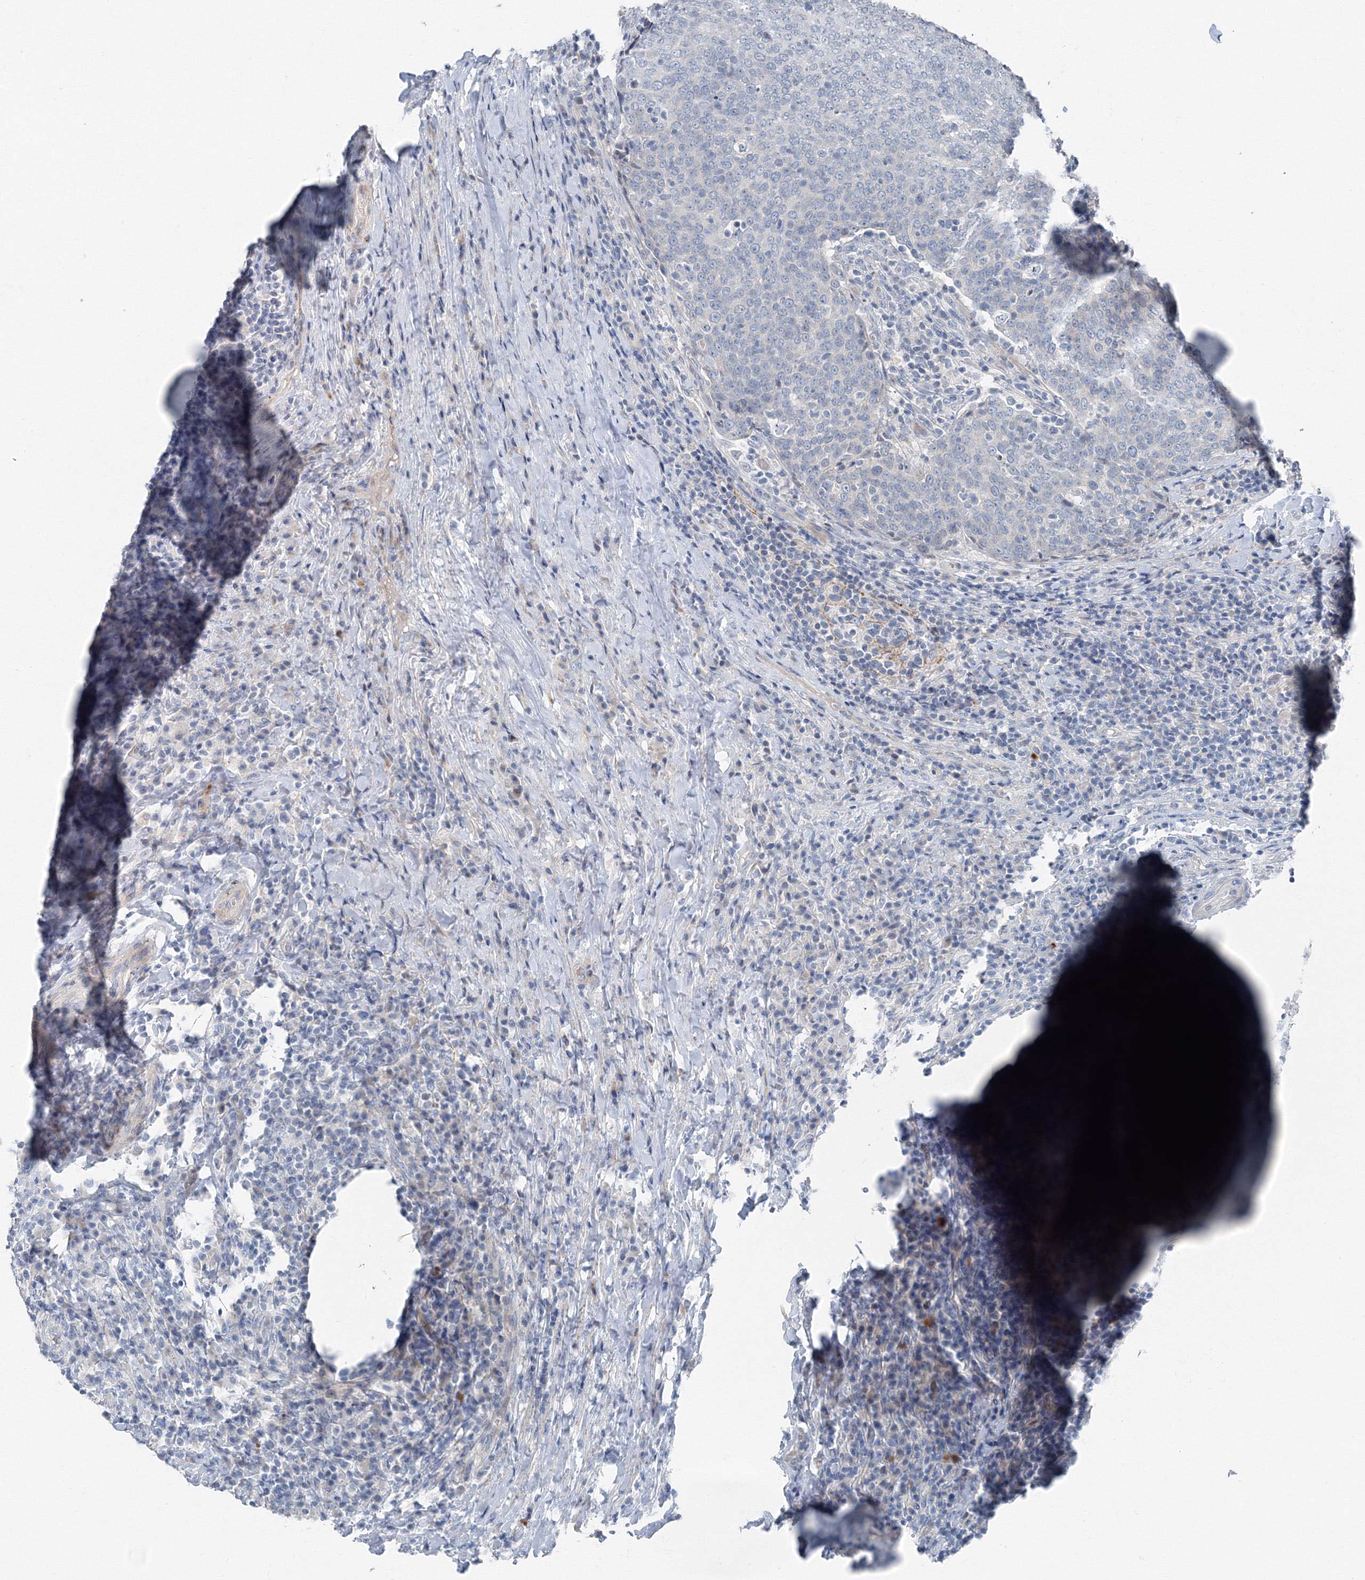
{"staining": {"intensity": "negative", "quantity": "none", "location": "none"}, "tissue": "head and neck cancer", "cell_type": "Tumor cells", "image_type": "cancer", "snomed": [{"axis": "morphology", "description": "Squamous cell carcinoma, NOS"}, {"axis": "morphology", "description": "Squamous cell carcinoma, metastatic, NOS"}, {"axis": "topography", "description": "Lymph node"}, {"axis": "topography", "description": "Head-Neck"}], "caption": "The image demonstrates no staining of tumor cells in squamous cell carcinoma (head and neck).", "gene": "AASDH", "patient": {"sex": "male", "age": 62}}